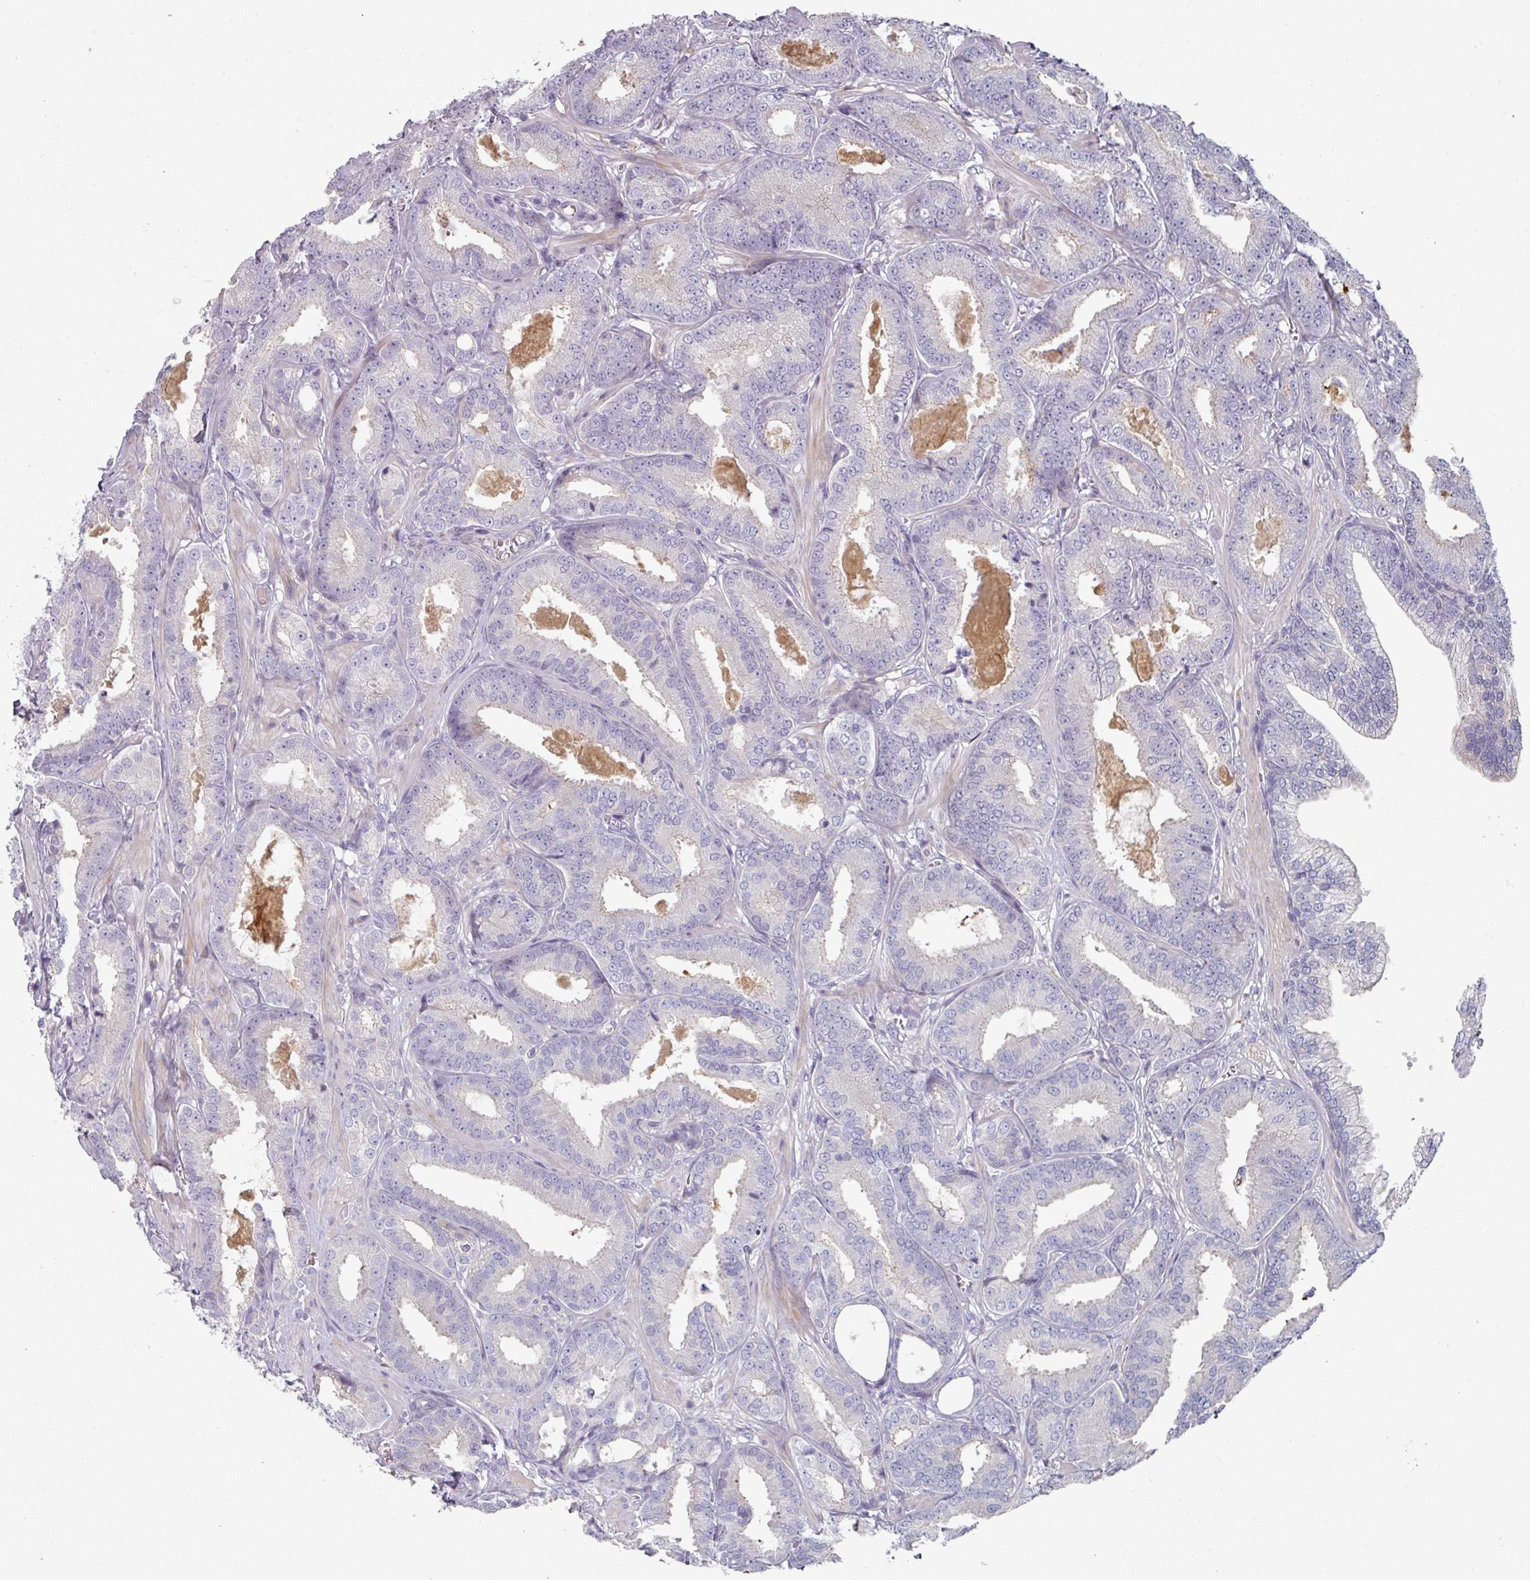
{"staining": {"intensity": "negative", "quantity": "none", "location": "none"}, "tissue": "prostate cancer", "cell_type": "Tumor cells", "image_type": "cancer", "snomed": [{"axis": "morphology", "description": "Adenocarcinoma, High grade"}, {"axis": "topography", "description": "Prostate"}], "caption": "A histopathology image of human prostate cancer is negative for staining in tumor cells. The staining is performed using DAB (3,3'-diaminobenzidine) brown chromogen with nuclei counter-stained in using hematoxylin.", "gene": "WSB2", "patient": {"sex": "male", "age": 71}}